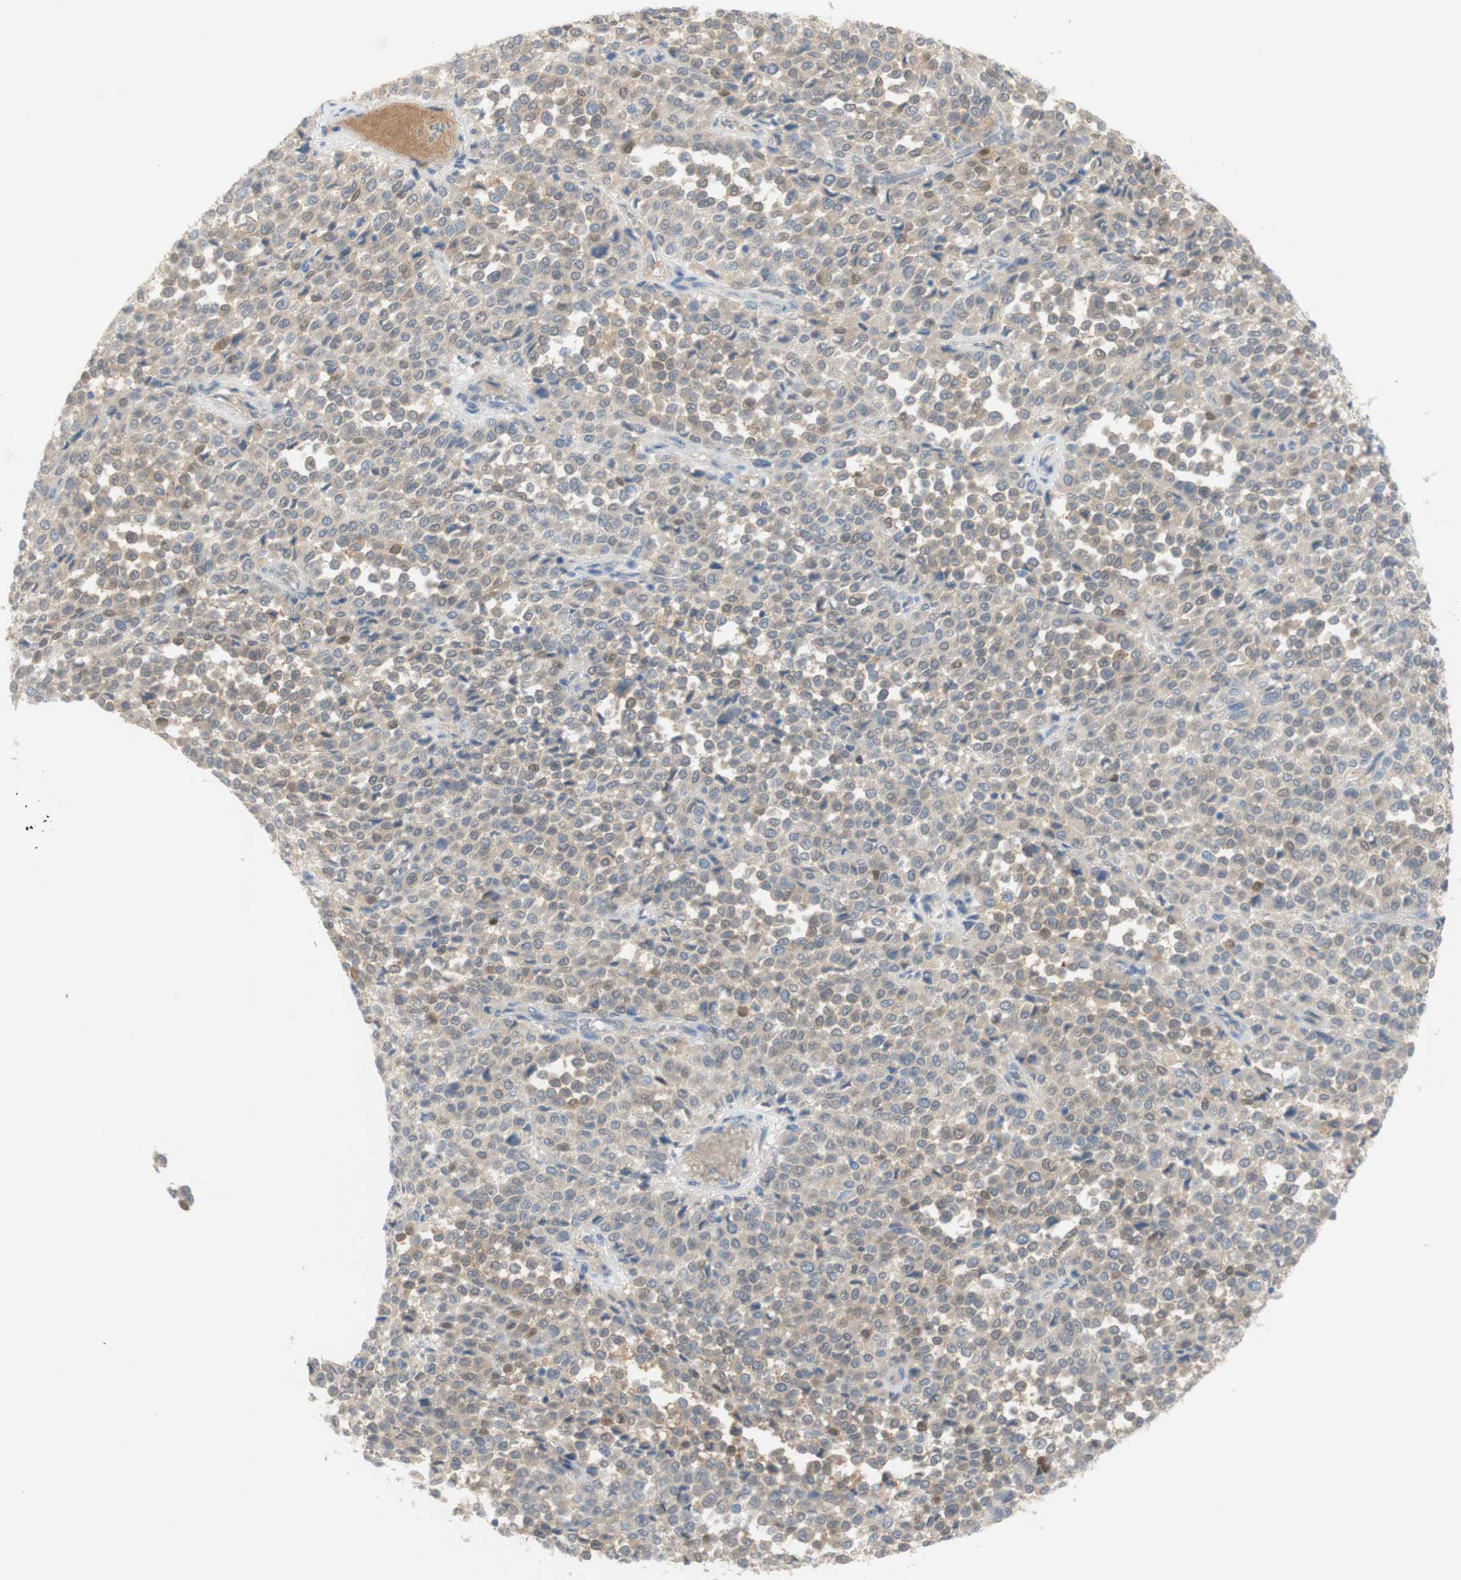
{"staining": {"intensity": "negative", "quantity": "none", "location": "none"}, "tissue": "melanoma", "cell_type": "Tumor cells", "image_type": "cancer", "snomed": [{"axis": "morphology", "description": "Malignant melanoma, Metastatic site"}, {"axis": "topography", "description": "Pancreas"}], "caption": "Histopathology image shows no protein expression in tumor cells of melanoma tissue.", "gene": "SELENBP1", "patient": {"sex": "female", "age": 30}}